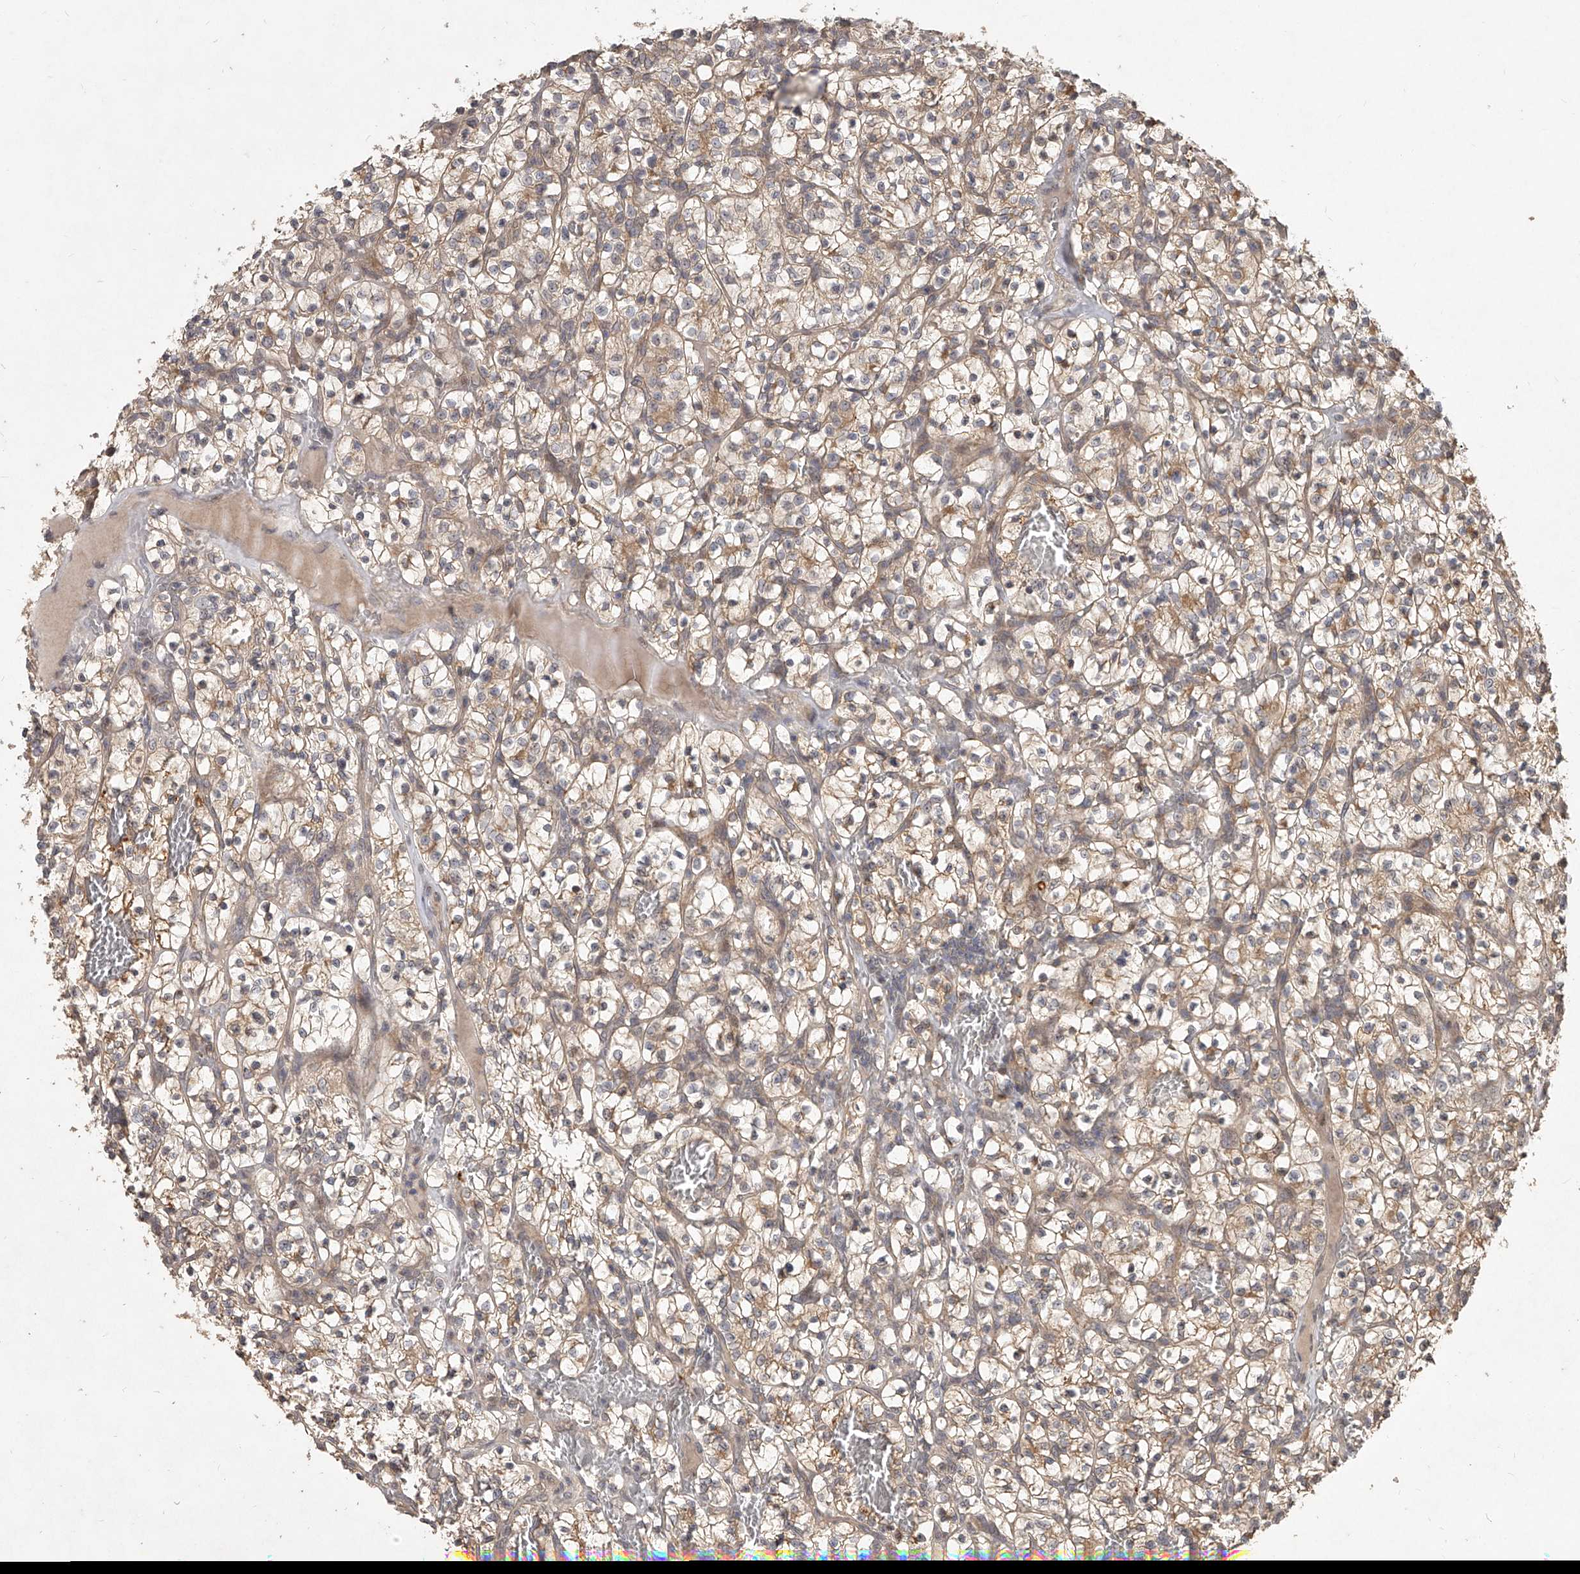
{"staining": {"intensity": "moderate", "quantity": ">75%", "location": "cytoplasmic/membranous"}, "tissue": "renal cancer", "cell_type": "Tumor cells", "image_type": "cancer", "snomed": [{"axis": "morphology", "description": "Adenocarcinoma, NOS"}, {"axis": "topography", "description": "Kidney"}], "caption": "High-magnification brightfield microscopy of renal cancer stained with DAB (brown) and counterstained with hematoxylin (blue). tumor cells exhibit moderate cytoplasmic/membranous positivity is seen in about>75% of cells.", "gene": "SLC37A1", "patient": {"sex": "female", "age": 57}}